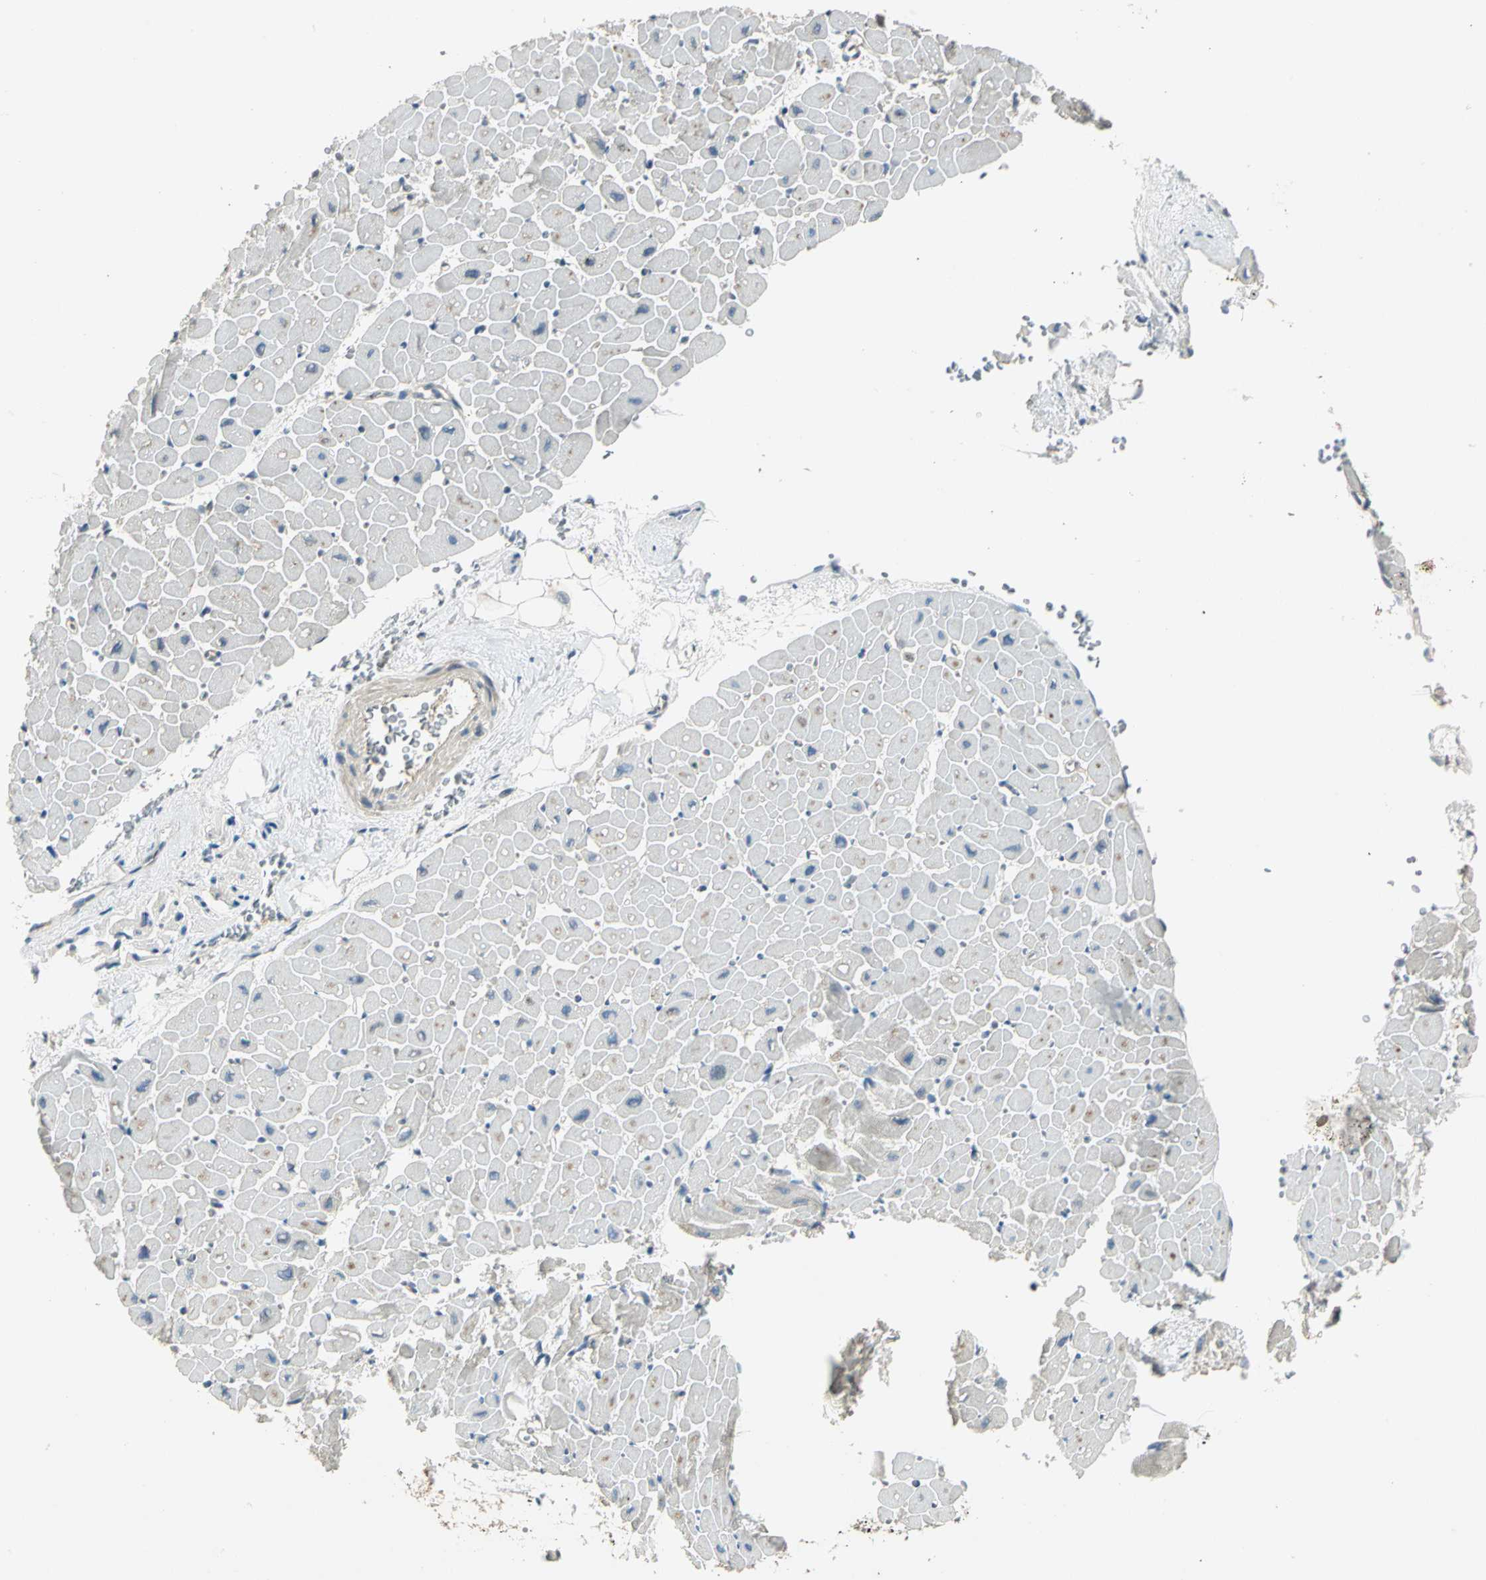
{"staining": {"intensity": "moderate", "quantity": "<25%", "location": "cytoplasmic/membranous"}, "tissue": "heart muscle", "cell_type": "Cardiomyocytes", "image_type": "normal", "snomed": [{"axis": "morphology", "description": "Normal tissue, NOS"}, {"axis": "topography", "description": "Heart"}], "caption": "Immunohistochemical staining of normal heart muscle exhibits low levels of moderate cytoplasmic/membranous positivity in about <25% of cardiomyocytes.", "gene": "PRKAA1", "patient": {"sex": "male", "age": 45}}